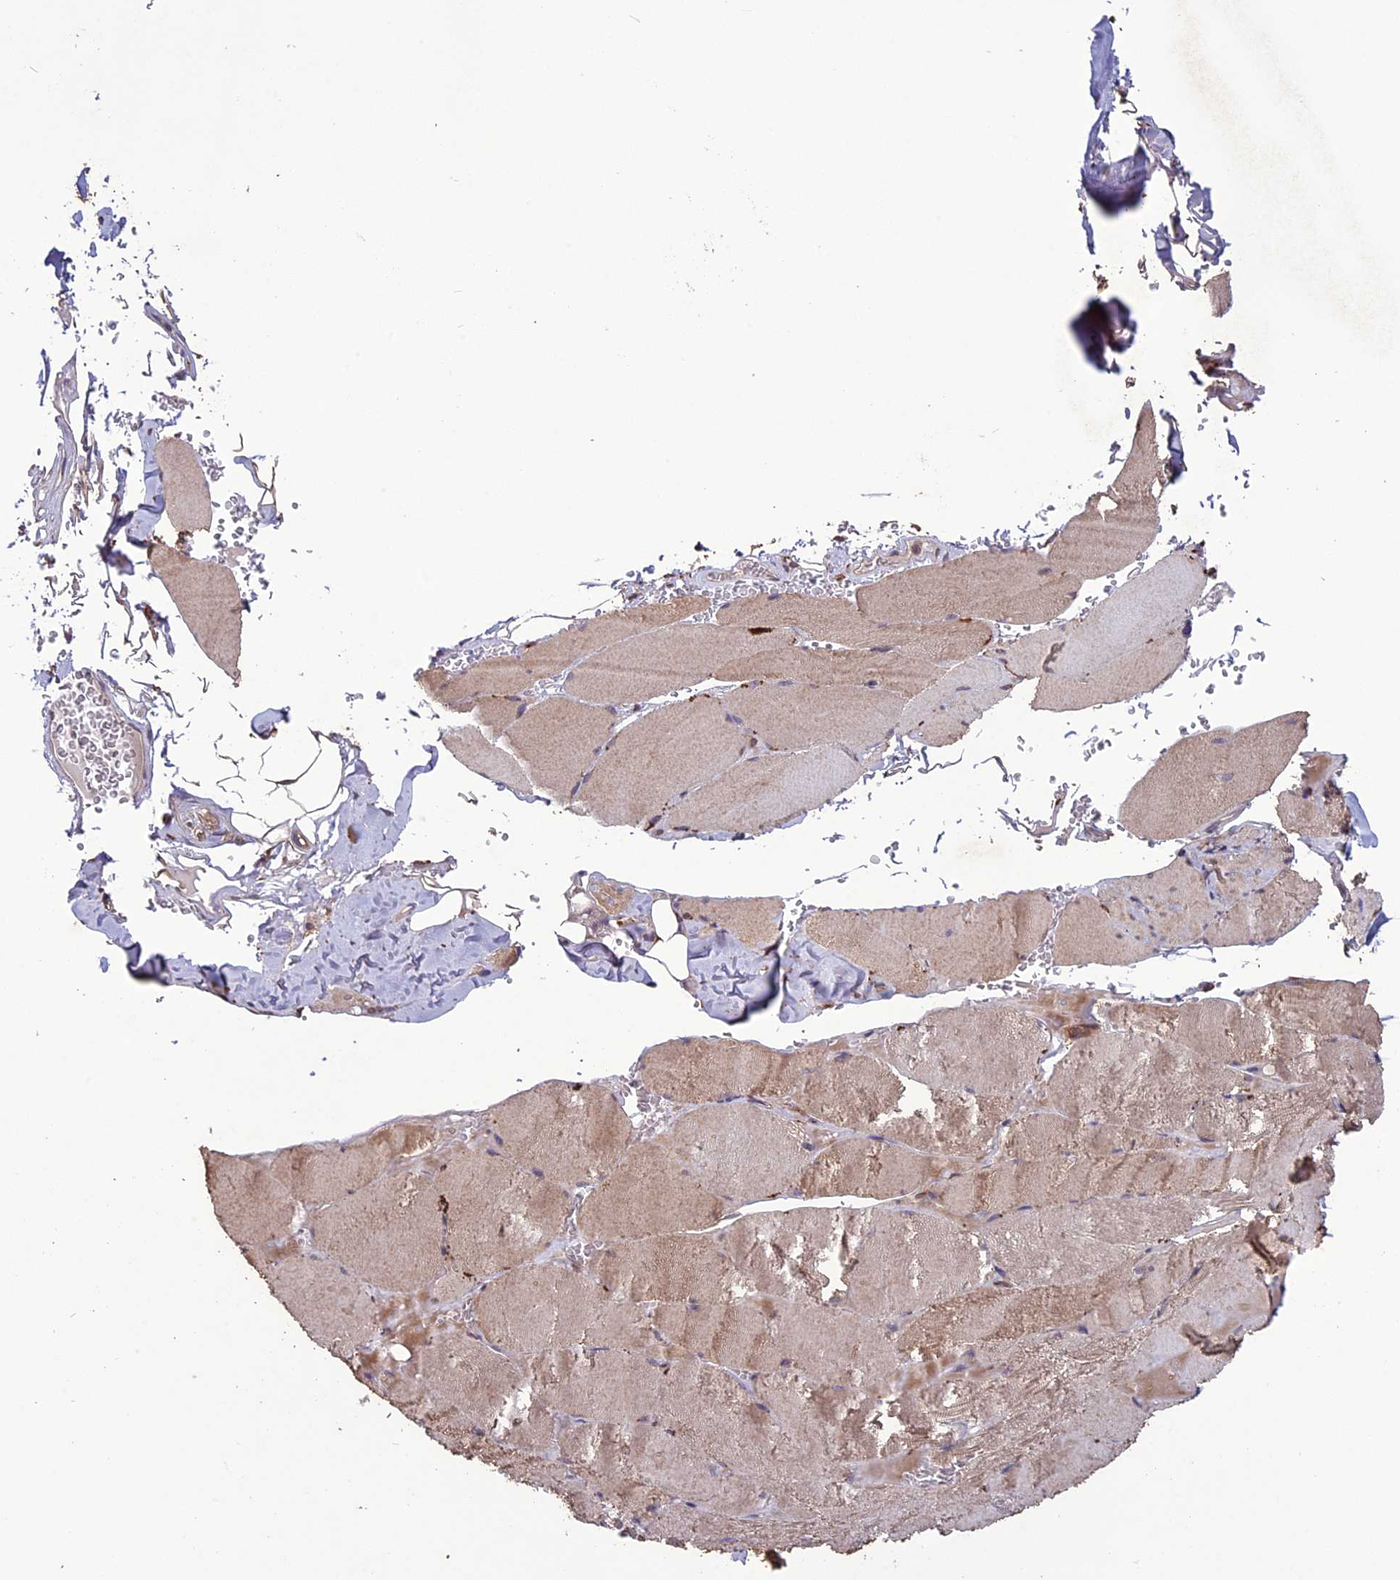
{"staining": {"intensity": "weak", "quantity": ">75%", "location": "cytoplasmic/membranous"}, "tissue": "skeletal muscle", "cell_type": "Myocytes", "image_type": "normal", "snomed": [{"axis": "morphology", "description": "Normal tissue, NOS"}, {"axis": "topography", "description": "Skeletal muscle"}, {"axis": "topography", "description": "Head-Neck"}], "caption": "The histopathology image displays staining of benign skeletal muscle, revealing weak cytoplasmic/membranous protein staining (brown color) within myocytes. (Brightfield microscopy of DAB IHC at high magnification).", "gene": "C3orf70", "patient": {"sex": "male", "age": 66}}